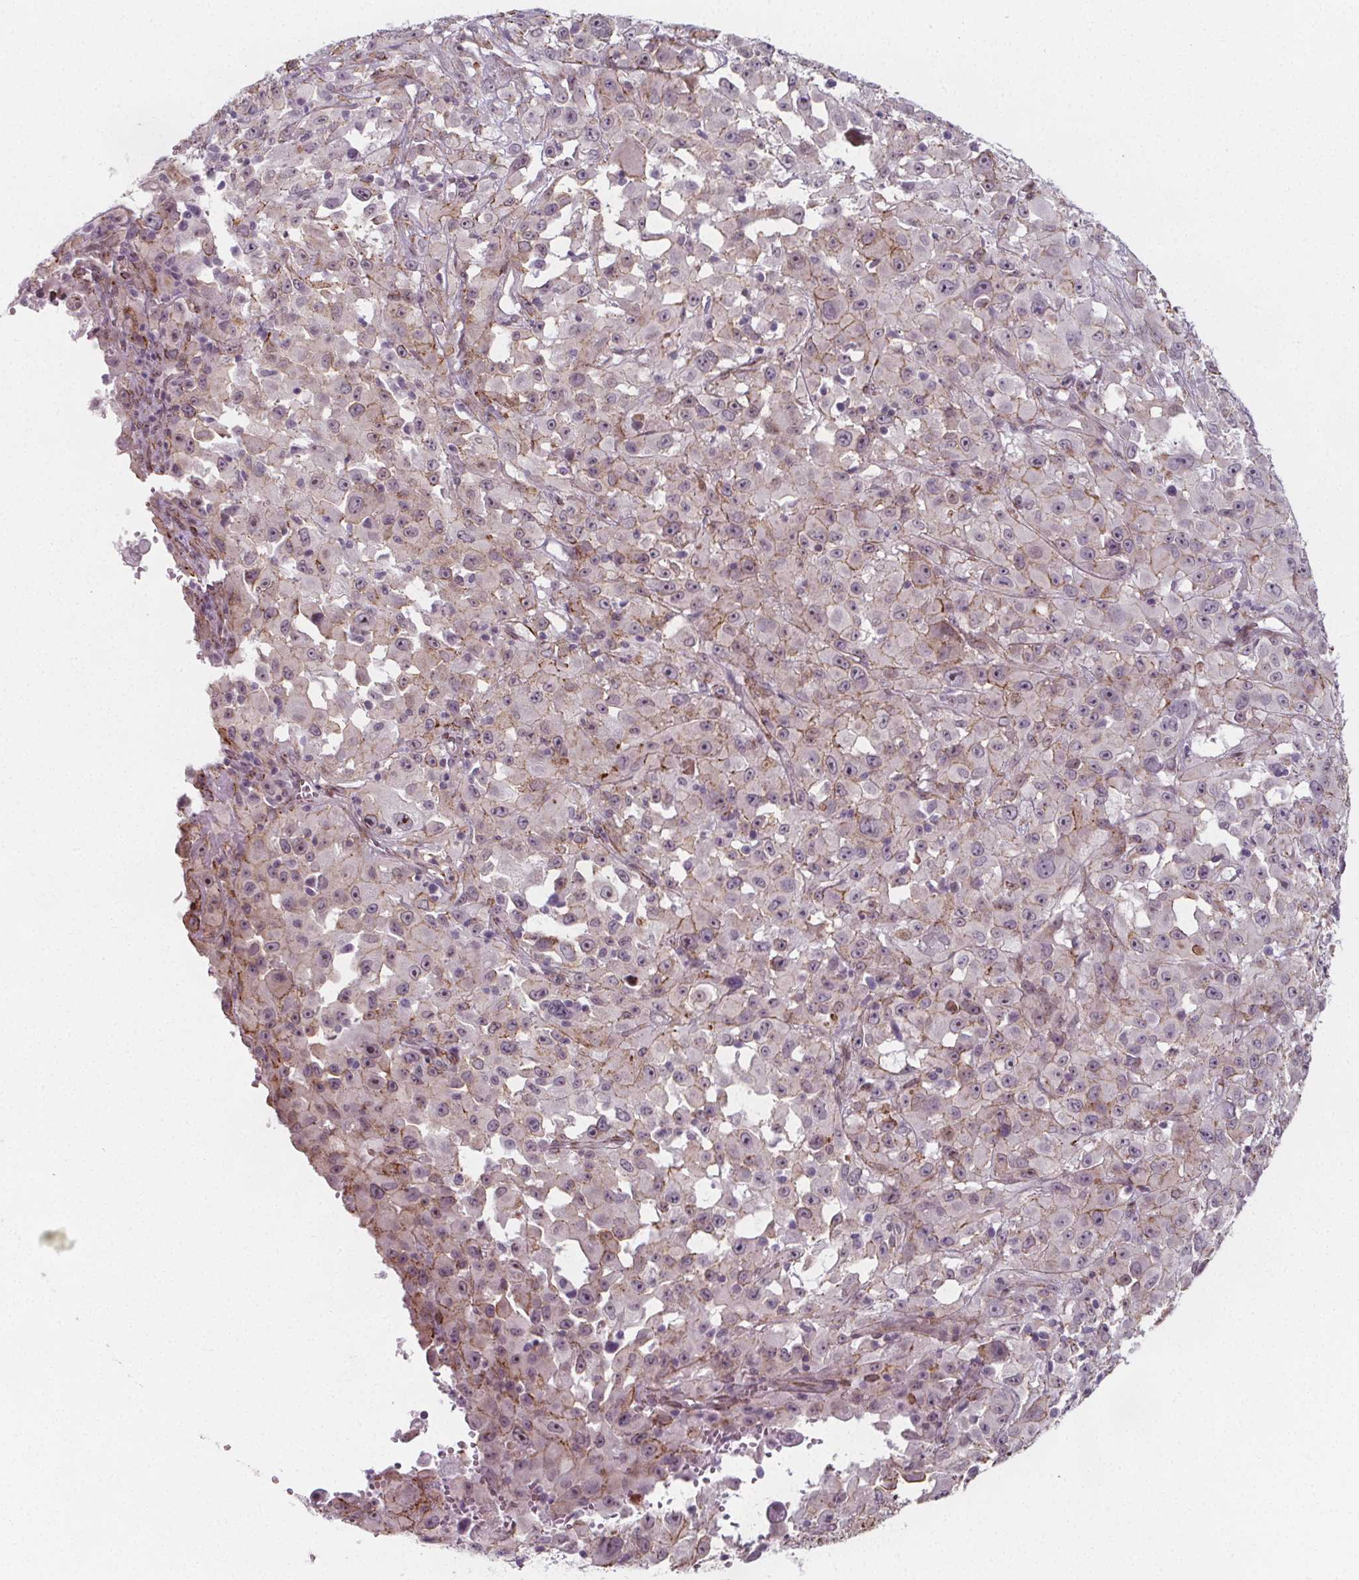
{"staining": {"intensity": "moderate", "quantity": "<25%", "location": "cytoplasmic/membranous,nuclear"}, "tissue": "melanoma", "cell_type": "Tumor cells", "image_type": "cancer", "snomed": [{"axis": "morphology", "description": "Malignant melanoma, Metastatic site"}, {"axis": "topography", "description": "Soft tissue"}], "caption": "Immunohistochemical staining of malignant melanoma (metastatic site) exhibits low levels of moderate cytoplasmic/membranous and nuclear protein expression in about <25% of tumor cells.", "gene": "HAS1", "patient": {"sex": "male", "age": 50}}